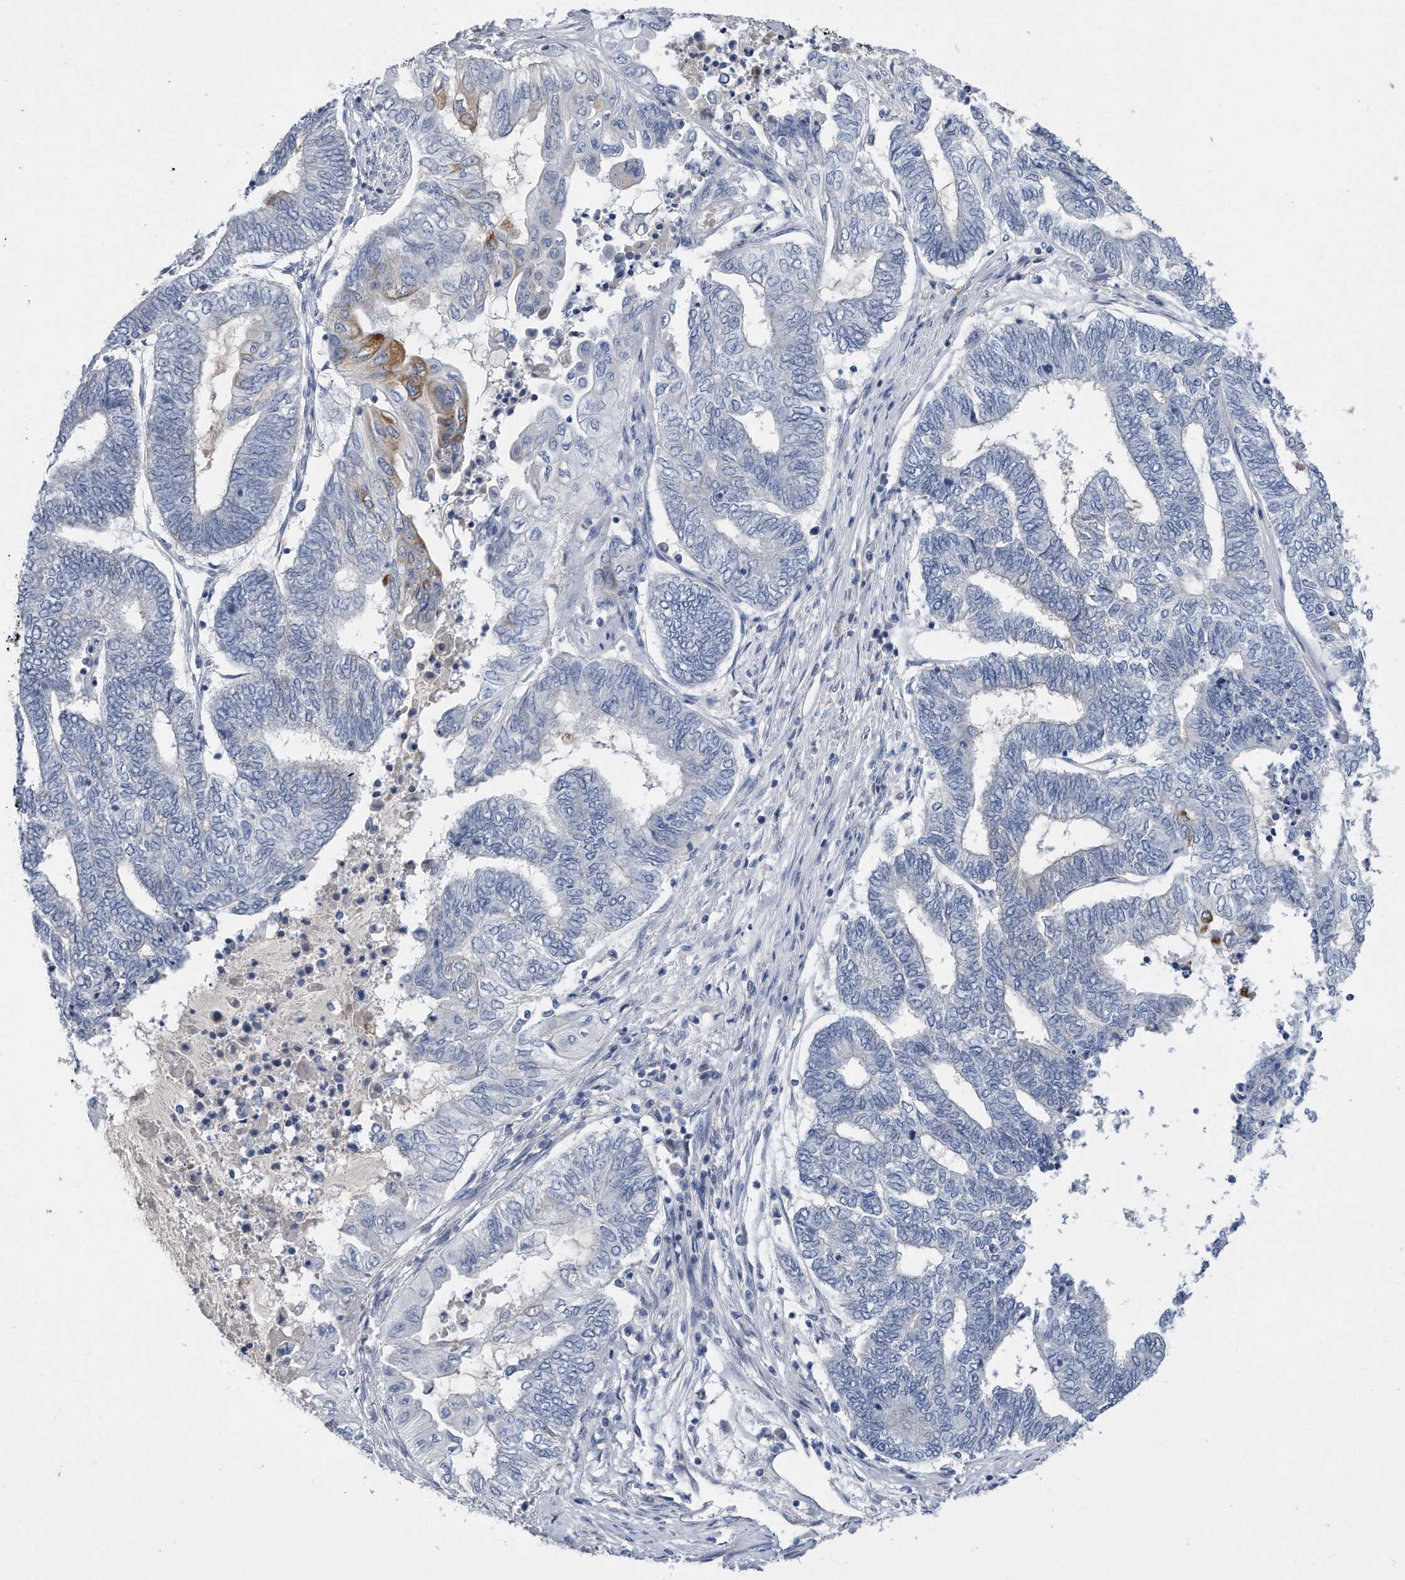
{"staining": {"intensity": "negative", "quantity": "none", "location": "none"}, "tissue": "endometrial cancer", "cell_type": "Tumor cells", "image_type": "cancer", "snomed": [{"axis": "morphology", "description": "Adenocarcinoma, NOS"}, {"axis": "topography", "description": "Uterus"}, {"axis": "topography", "description": "Endometrium"}], "caption": "IHC of human endometrial cancer (adenocarcinoma) exhibits no positivity in tumor cells.", "gene": "TP53INP1", "patient": {"sex": "female", "age": 70}}